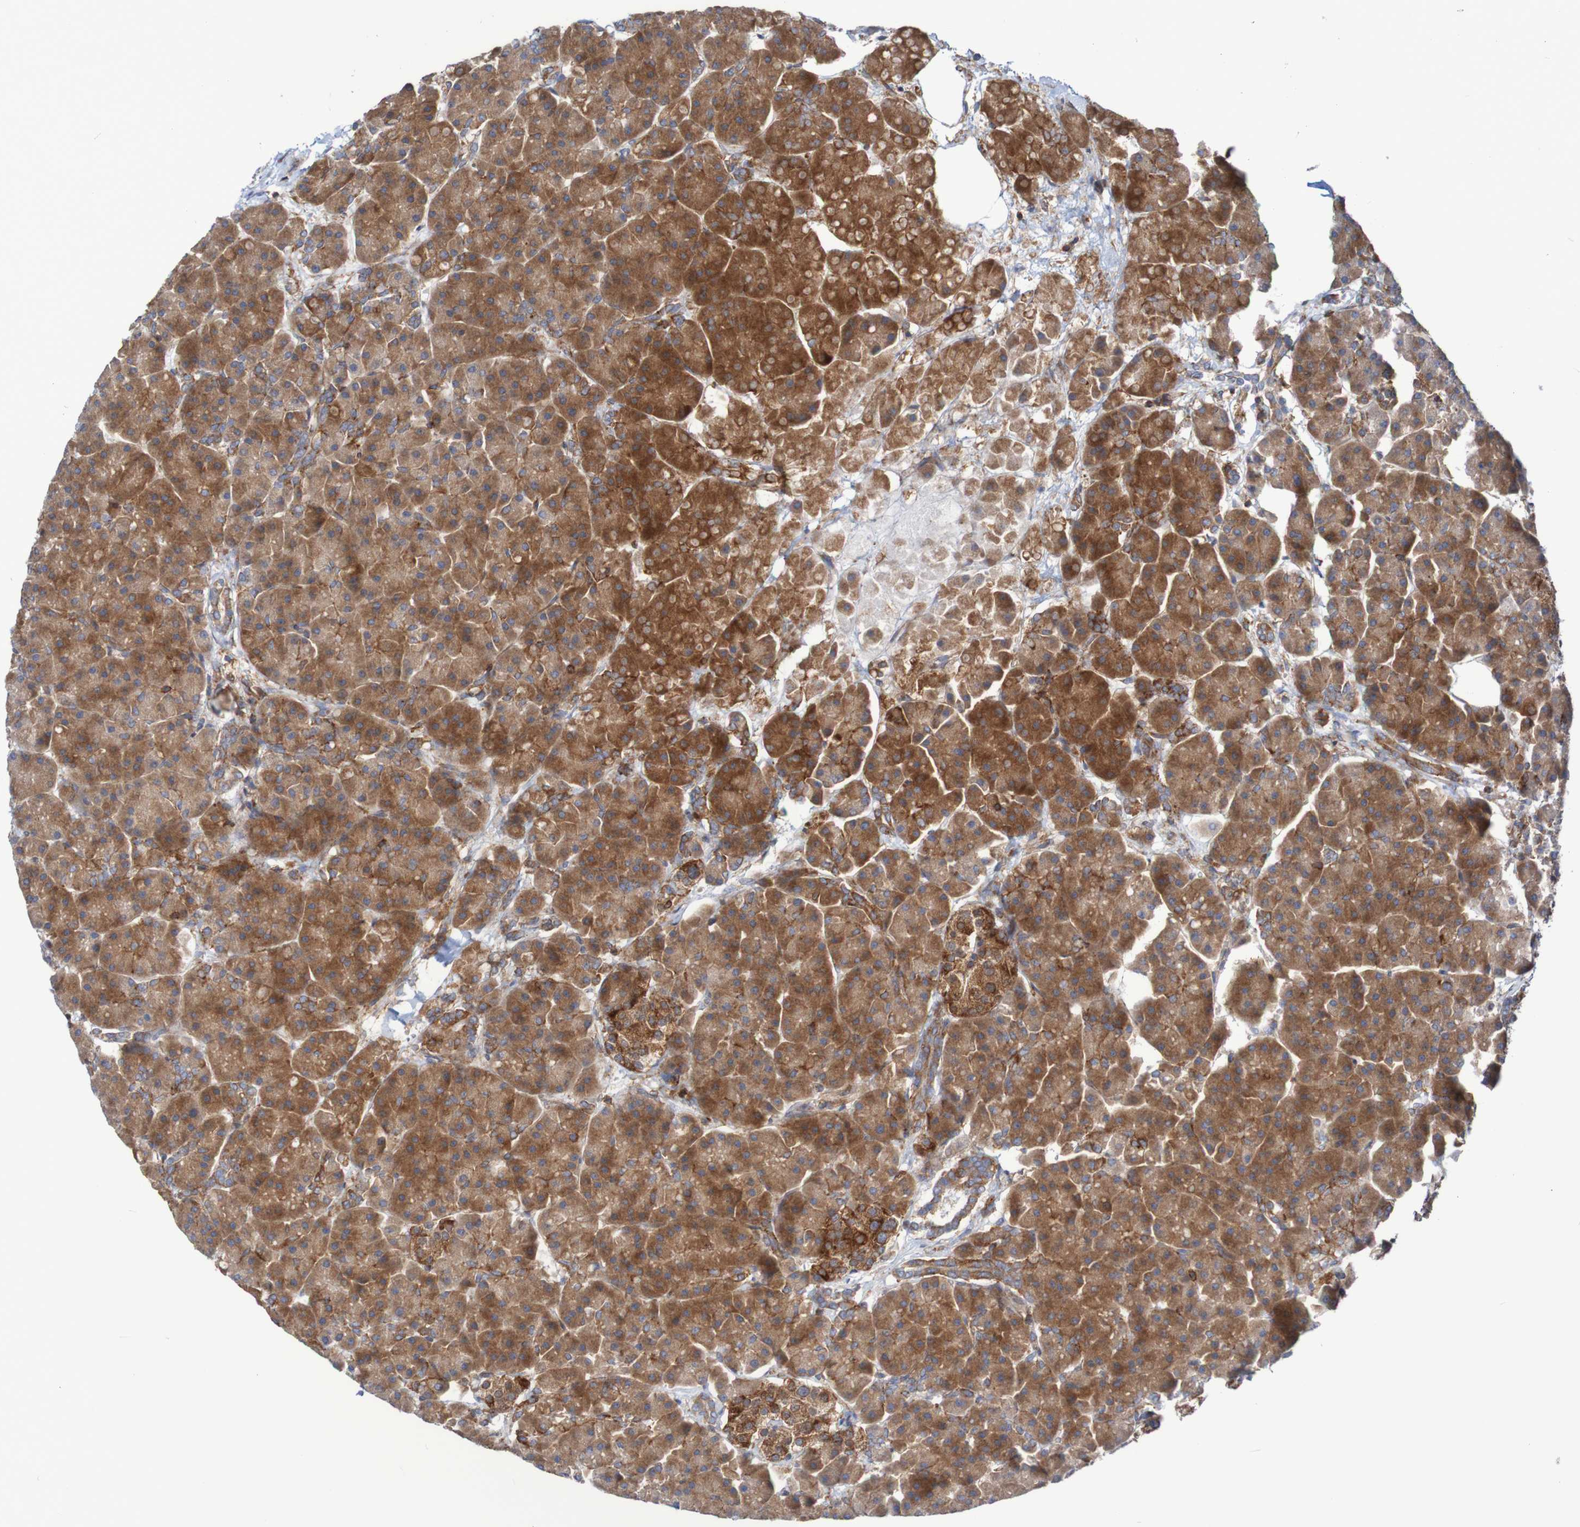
{"staining": {"intensity": "strong", "quantity": ">75%", "location": "cytoplasmic/membranous"}, "tissue": "pancreas", "cell_type": "Exocrine glandular cells", "image_type": "normal", "snomed": [{"axis": "morphology", "description": "Normal tissue, NOS"}, {"axis": "topography", "description": "Pancreas"}], "caption": "DAB (3,3'-diaminobenzidine) immunohistochemical staining of normal human pancreas shows strong cytoplasmic/membranous protein staining in about >75% of exocrine glandular cells.", "gene": "FXR2", "patient": {"sex": "female", "age": 70}}